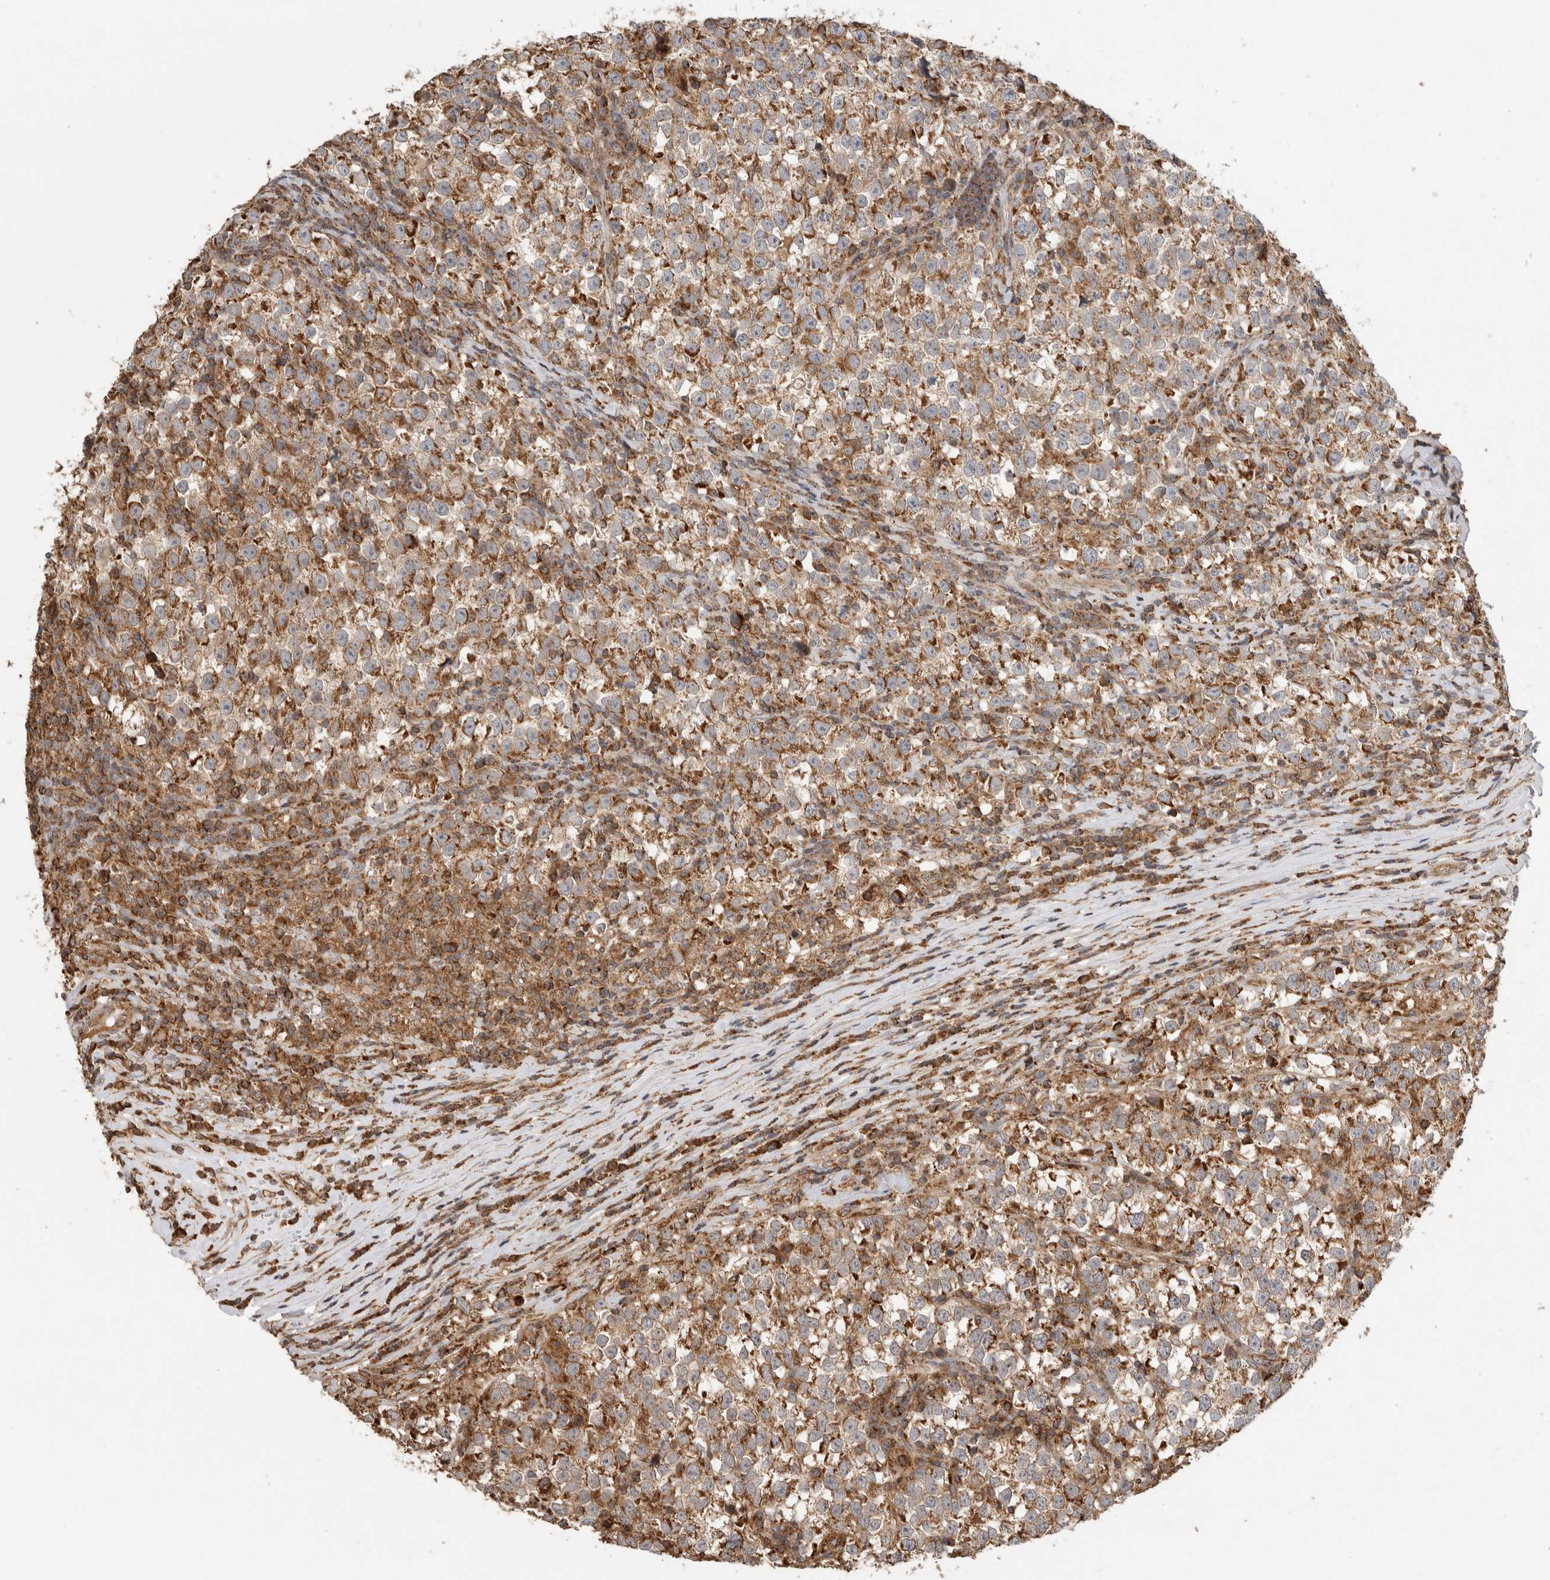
{"staining": {"intensity": "strong", "quantity": "25%-75%", "location": "cytoplasmic/membranous"}, "tissue": "testis cancer", "cell_type": "Tumor cells", "image_type": "cancer", "snomed": [{"axis": "morphology", "description": "Normal tissue, NOS"}, {"axis": "morphology", "description": "Seminoma, NOS"}, {"axis": "topography", "description": "Testis"}], "caption": "A micrograph of testis cancer (seminoma) stained for a protein exhibits strong cytoplasmic/membranous brown staining in tumor cells.", "gene": "IMMP2L", "patient": {"sex": "male", "age": 43}}